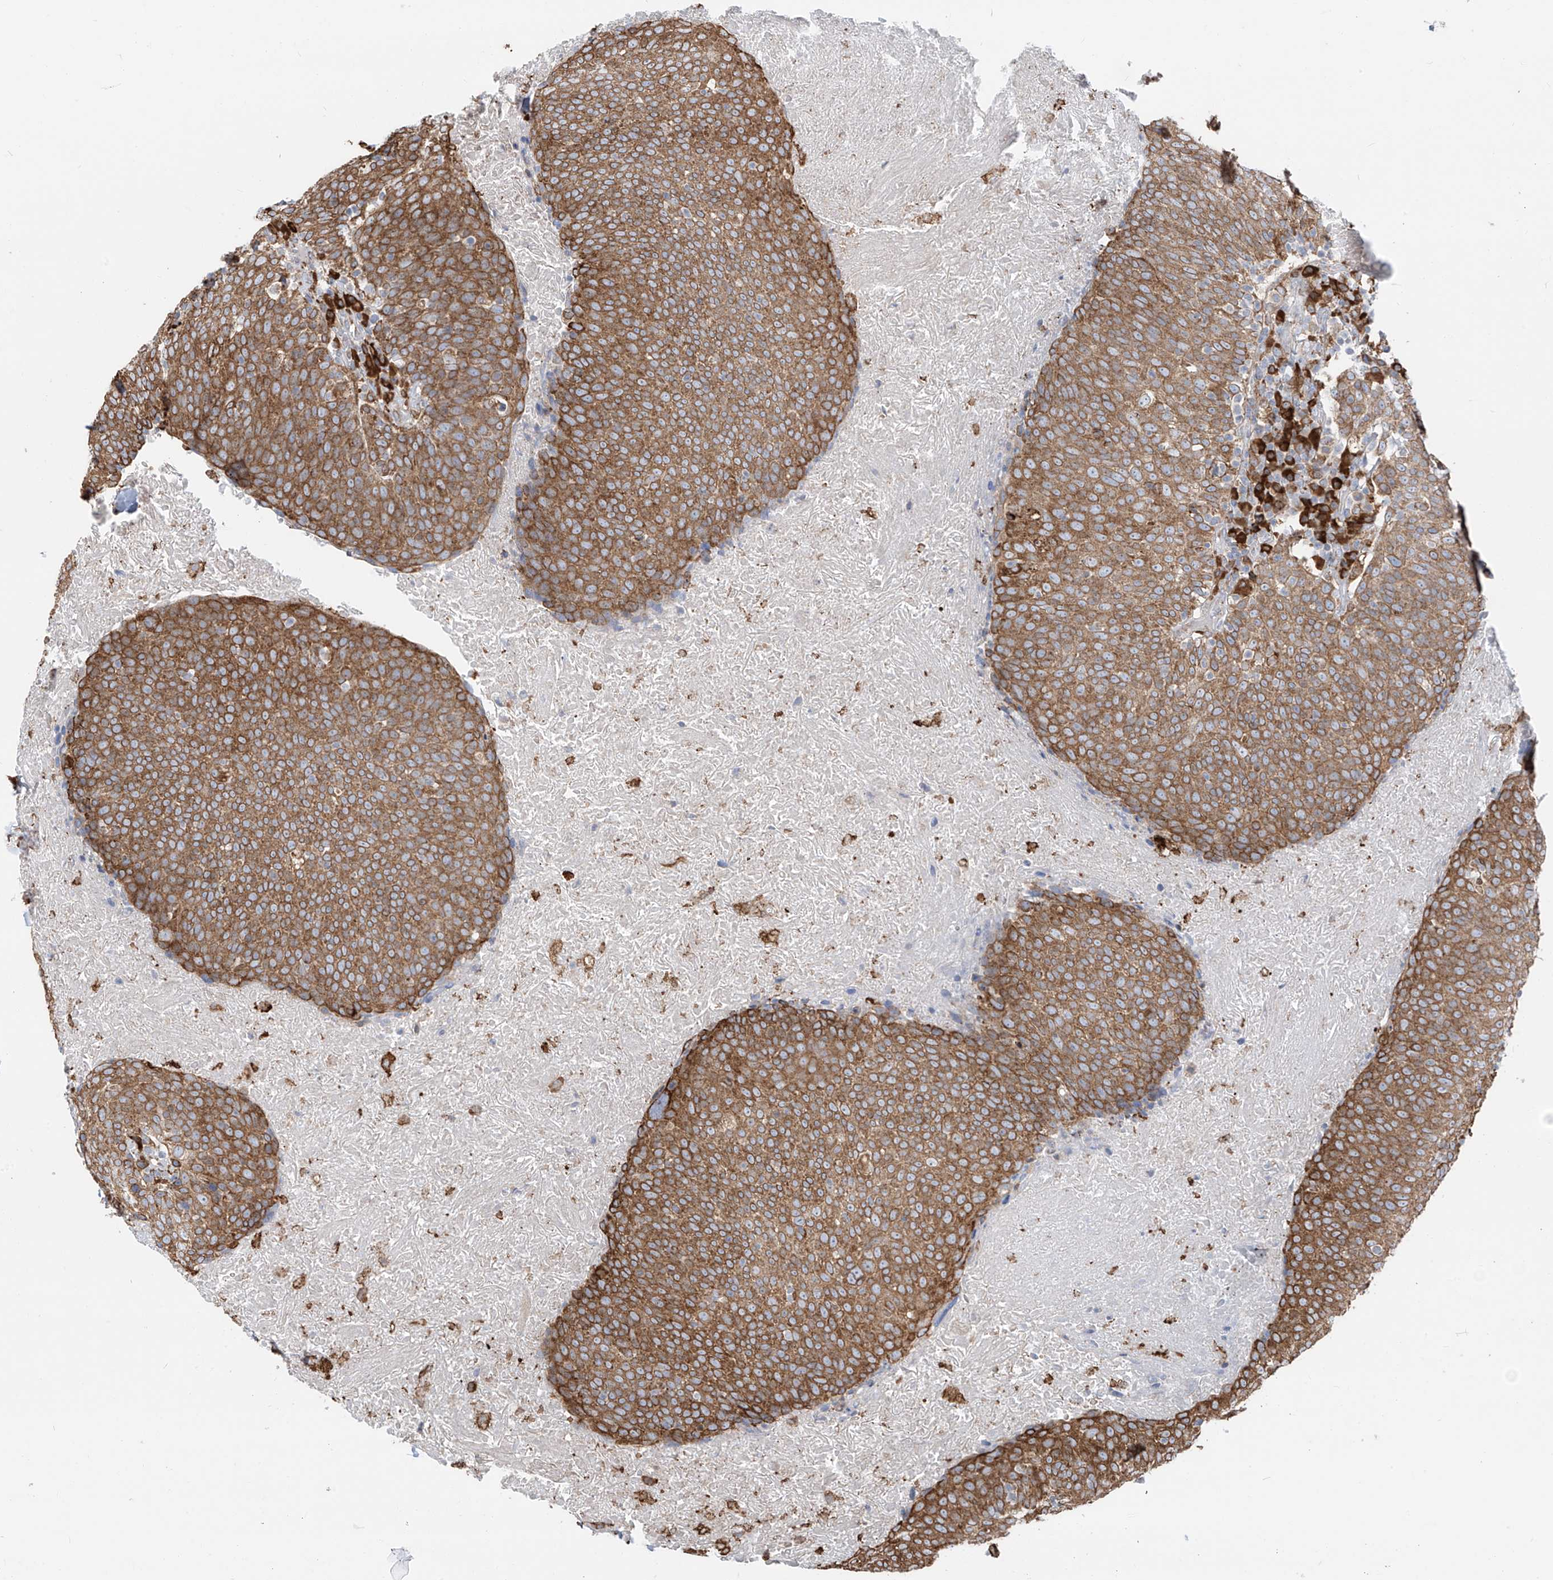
{"staining": {"intensity": "moderate", "quantity": ">75%", "location": "cytoplasmic/membranous"}, "tissue": "head and neck cancer", "cell_type": "Tumor cells", "image_type": "cancer", "snomed": [{"axis": "morphology", "description": "Squamous cell carcinoma, NOS"}, {"axis": "morphology", "description": "Squamous cell carcinoma, metastatic, NOS"}, {"axis": "topography", "description": "Lymph node"}, {"axis": "topography", "description": "Head-Neck"}], "caption": "High-magnification brightfield microscopy of head and neck cancer stained with DAB (3,3'-diaminobenzidine) (brown) and counterstained with hematoxylin (blue). tumor cells exhibit moderate cytoplasmic/membranous positivity is identified in about>75% of cells.", "gene": "ZNF354C", "patient": {"sex": "male", "age": 62}}